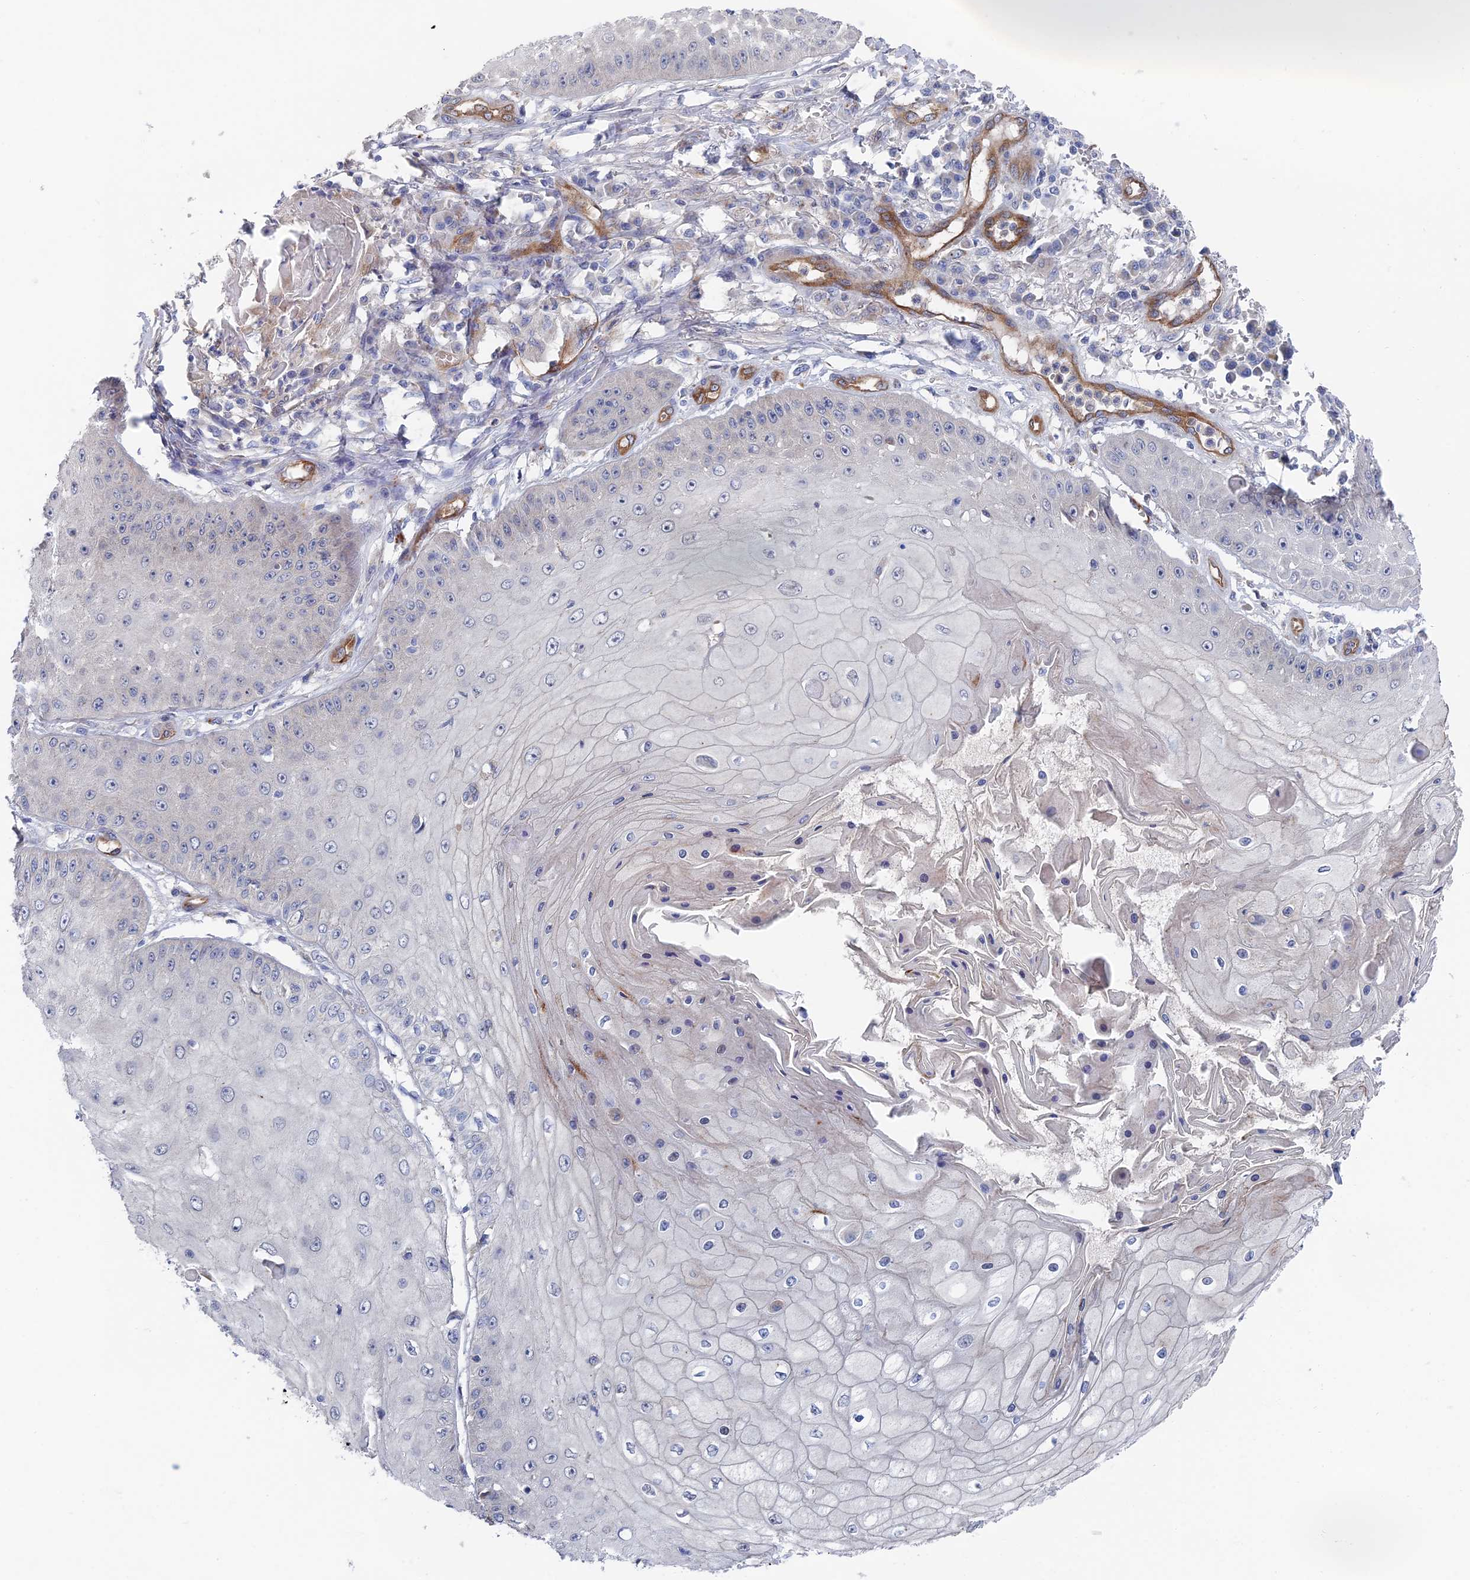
{"staining": {"intensity": "negative", "quantity": "none", "location": "none"}, "tissue": "skin cancer", "cell_type": "Tumor cells", "image_type": "cancer", "snomed": [{"axis": "morphology", "description": "Squamous cell carcinoma, NOS"}, {"axis": "topography", "description": "Skin"}], "caption": "This is an IHC photomicrograph of human skin squamous cell carcinoma. There is no staining in tumor cells.", "gene": "ARAP3", "patient": {"sex": "male", "age": 70}}